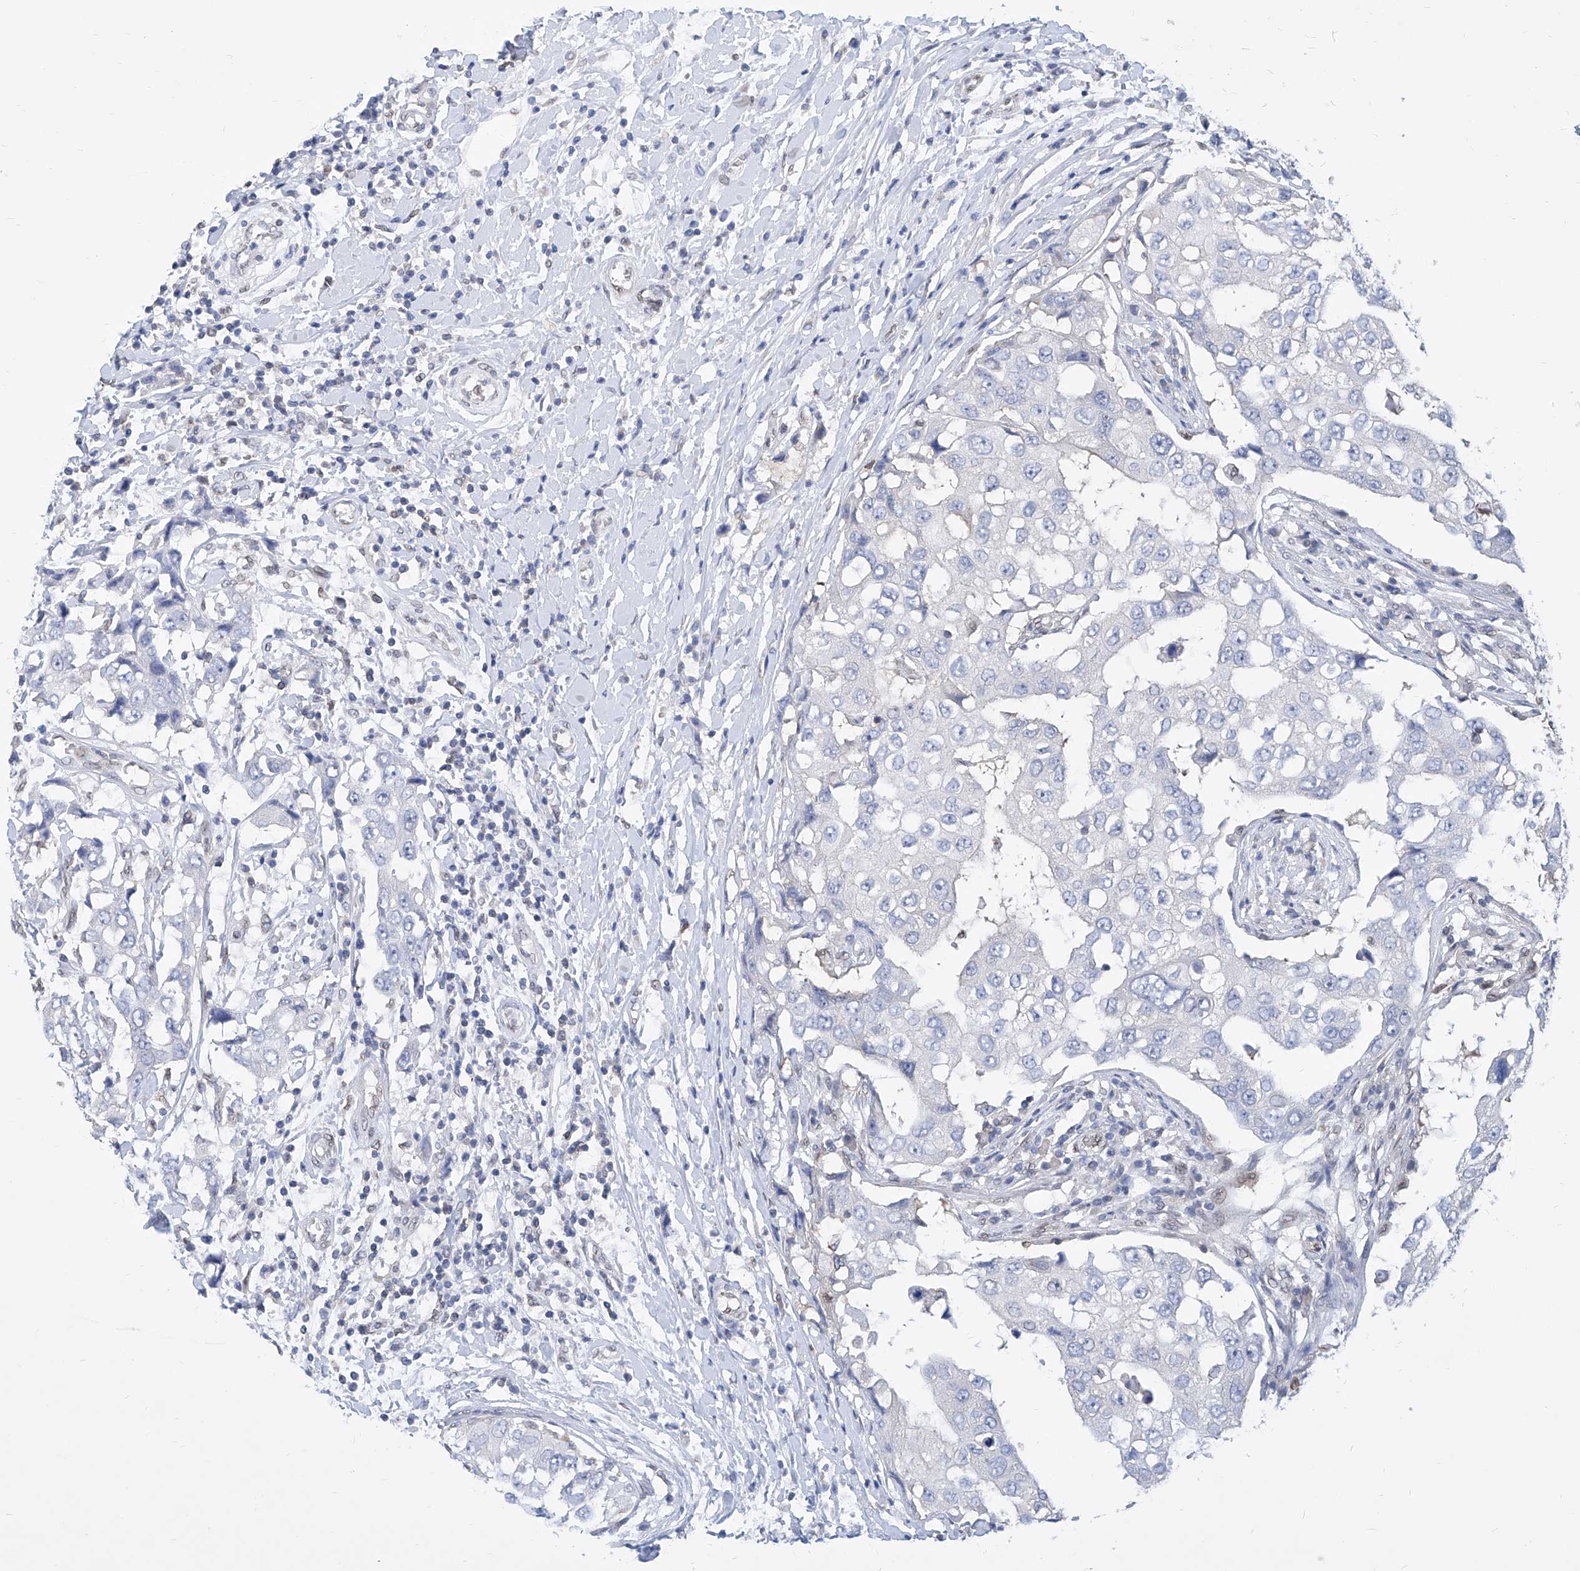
{"staining": {"intensity": "weak", "quantity": "<25%", "location": "cytoplasmic/membranous,nuclear"}, "tissue": "breast cancer", "cell_type": "Tumor cells", "image_type": "cancer", "snomed": [{"axis": "morphology", "description": "Duct carcinoma"}, {"axis": "topography", "description": "Breast"}], "caption": "A photomicrograph of breast cancer (intraductal carcinoma) stained for a protein shows no brown staining in tumor cells.", "gene": "MX2", "patient": {"sex": "female", "age": 27}}